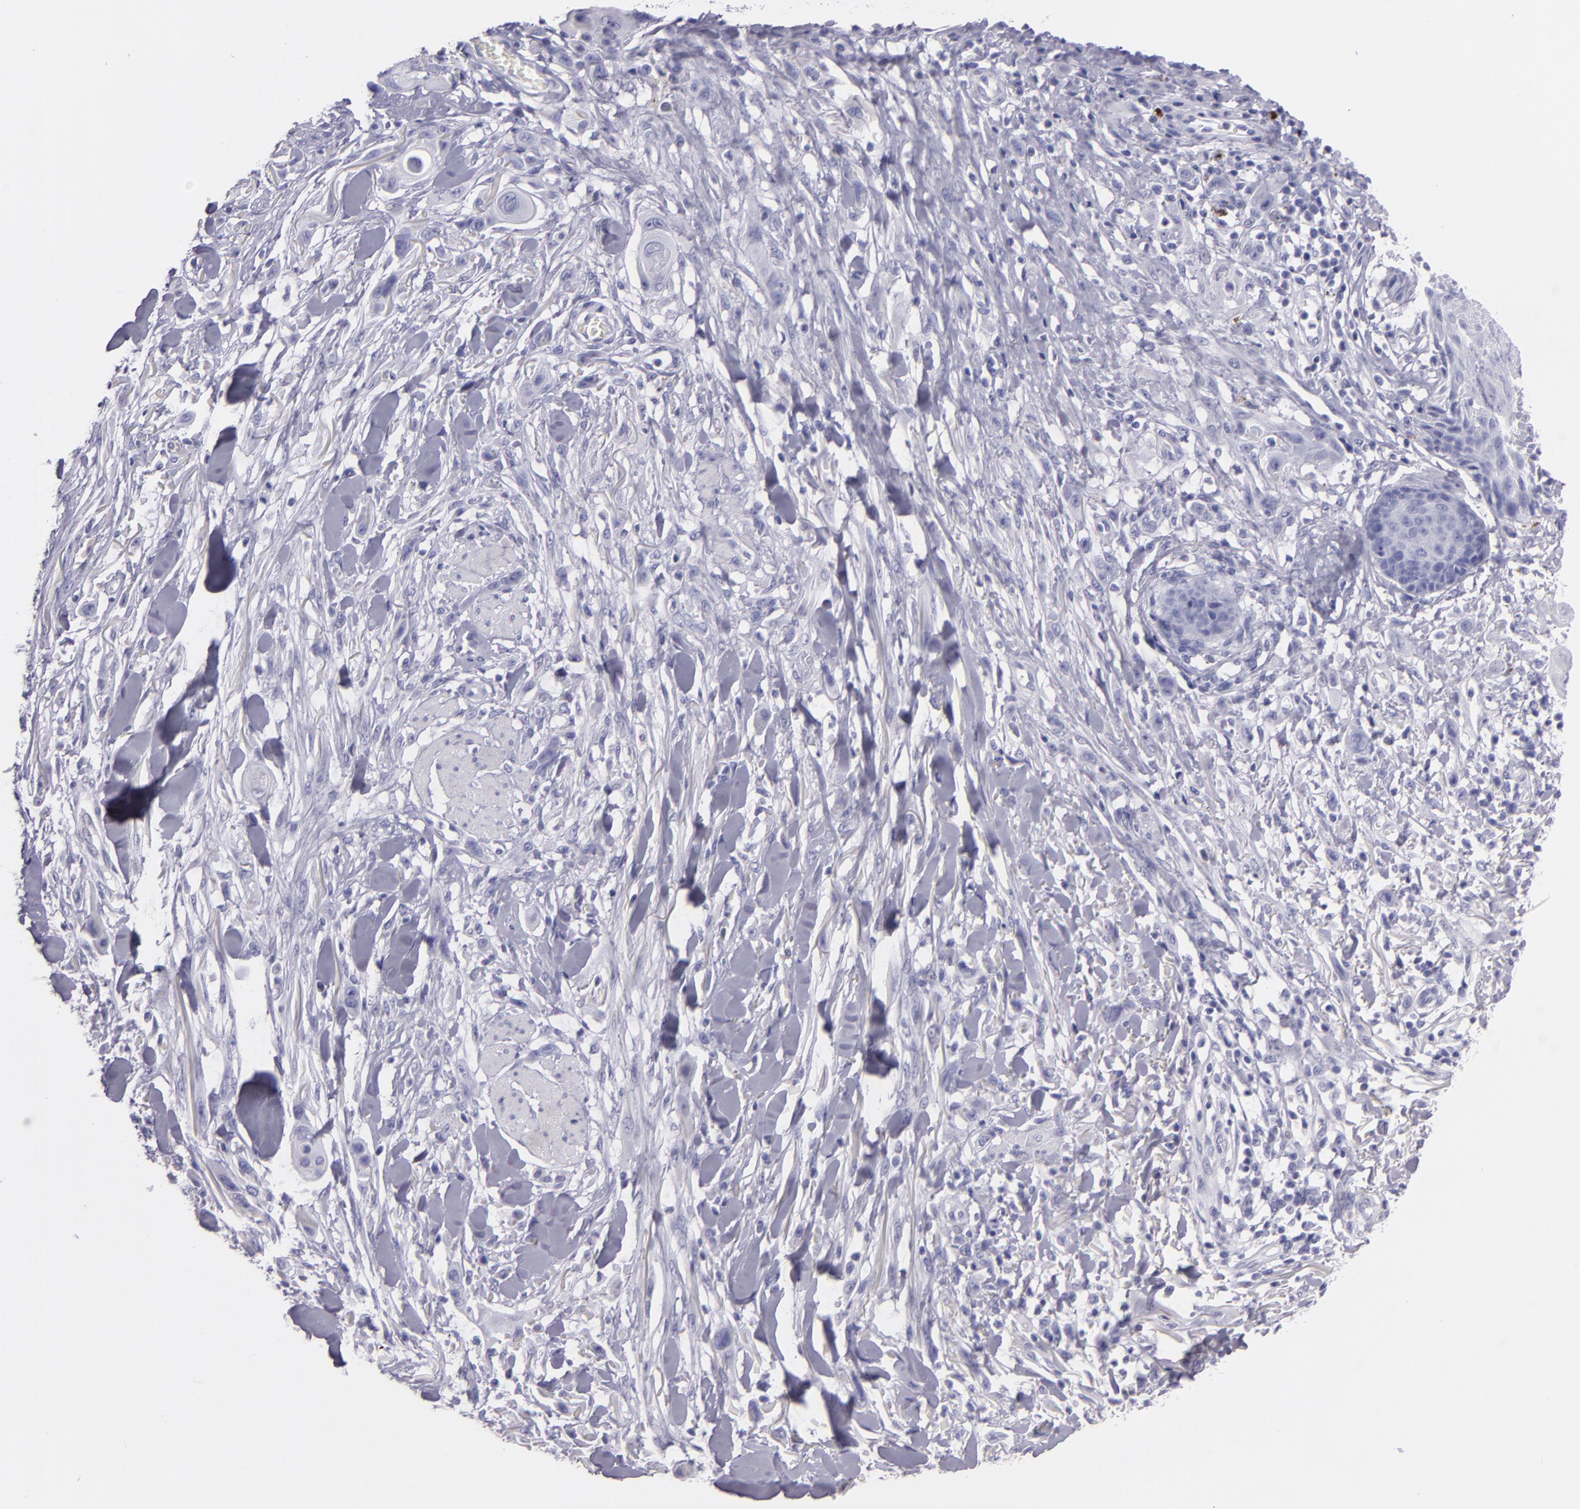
{"staining": {"intensity": "negative", "quantity": "none", "location": "none"}, "tissue": "skin cancer", "cell_type": "Tumor cells", "image_type": "cancer", "snomed": [{"axis": "morphology", "description": "Squamous cell carcinoma, NOS"}, {"axis": "topography", "description": "Skin"}], "caption": "Protein analysis of skin cancer (squamous cell carcinoma) demonstrates no significant positivity in tumor cells. (DAB IHC, high magnification).", "gene": "MUC5AC", "patient": {"sex": "female", "age": 59}}